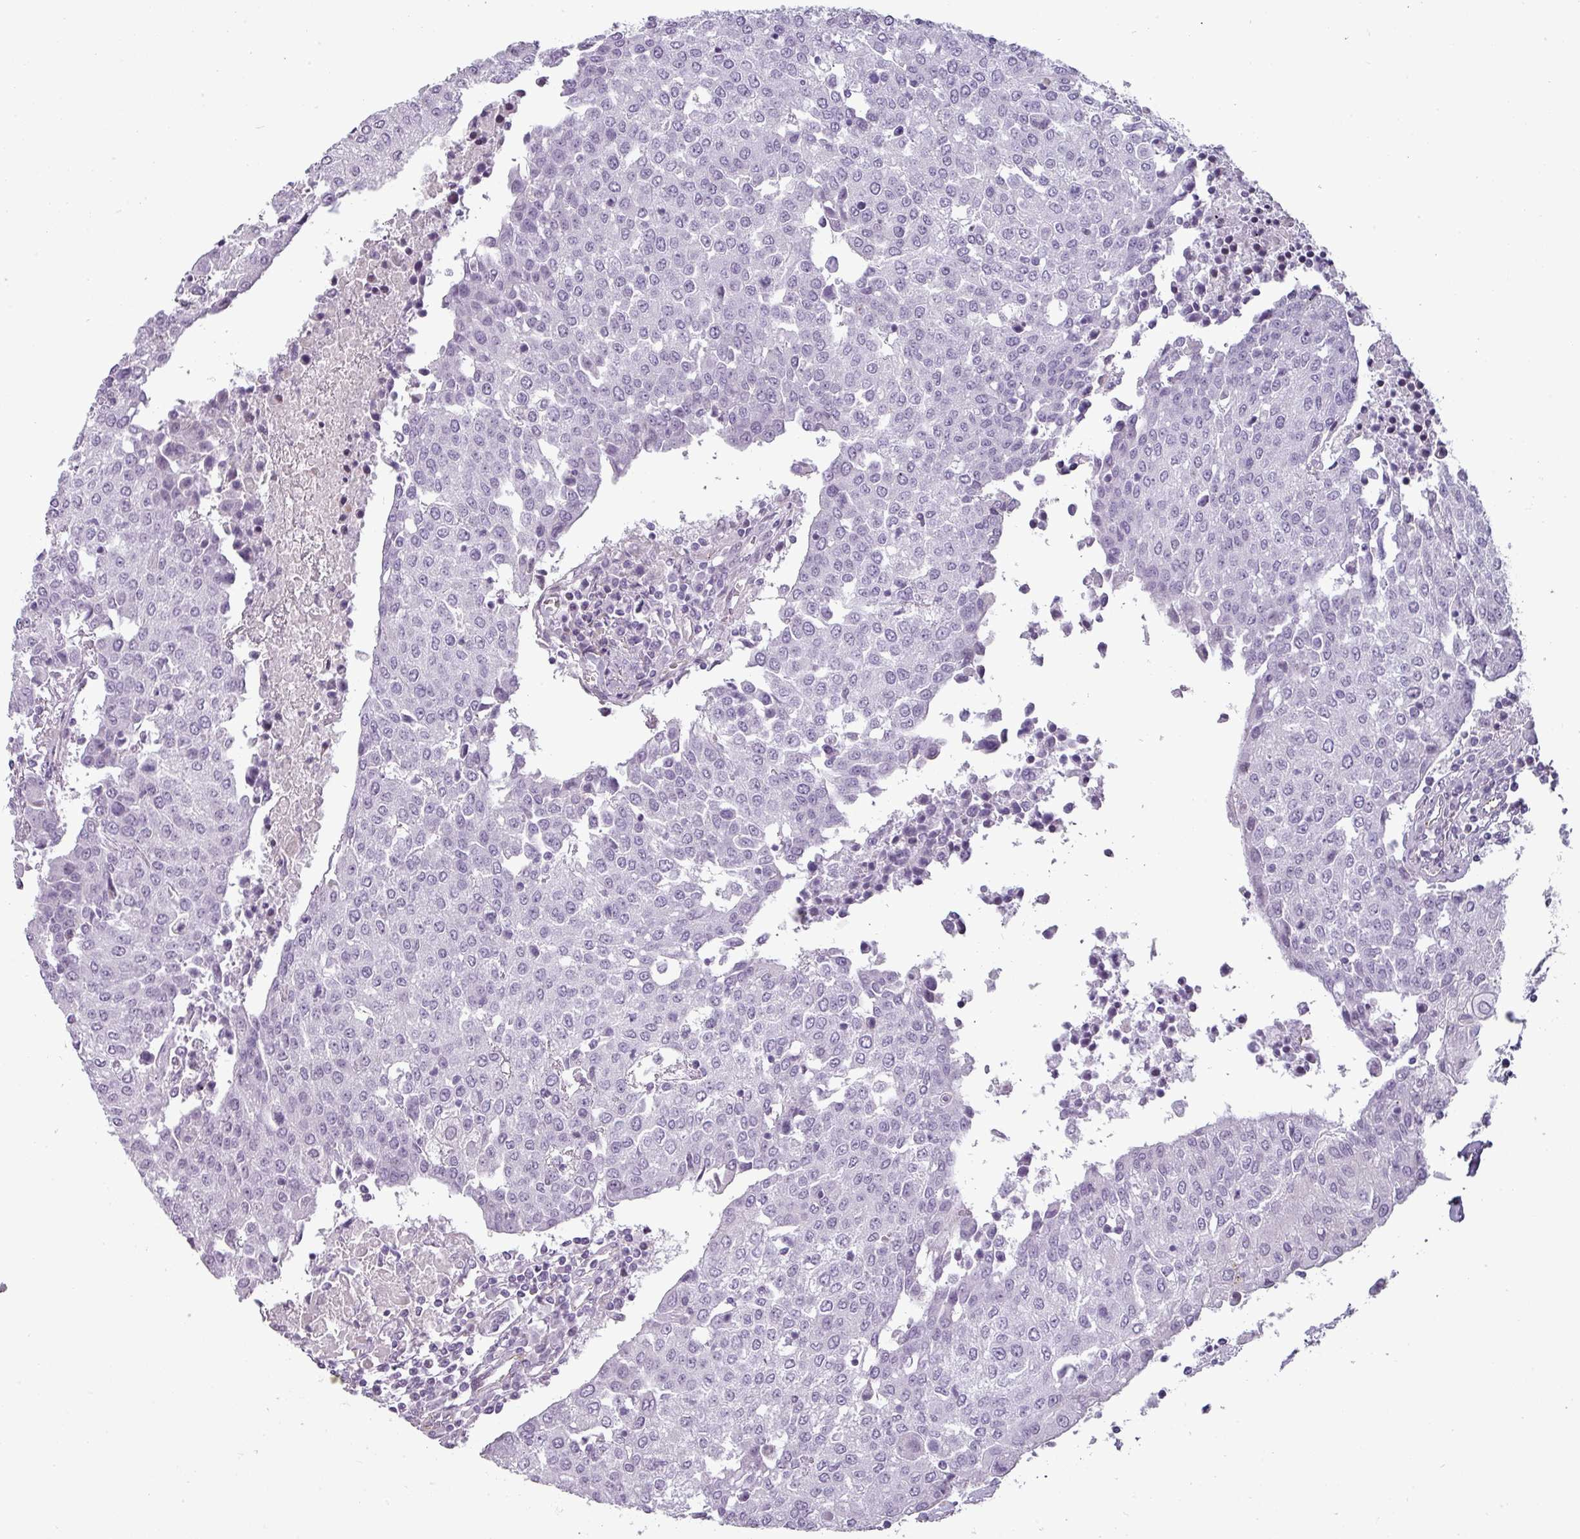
{"staining": {"intensity": "negative", "quantity": "none", "location": "none"}, "tissue": "urothelial cancer", "cell_type": "Tumor cells", "image_type": "cancer", "snomed": [{"axis": "morphology", "description": "Urothelial carcinoma, High grade"}, {"axis": "topography", "description": "Urinary bladder"}], "caption": "Micrograph shows no significant protein expression in tumor cells of urothelial carcinoma (high-grade). Brightfield microscopy of immunohistochemistry stained with DAB (3,3'-diaminobenzidine) (brown) and hematoxylin (blue), captured at high magnification.", "gene": "CHRDL1", "patient": {"sex": "female", "age": 85}}